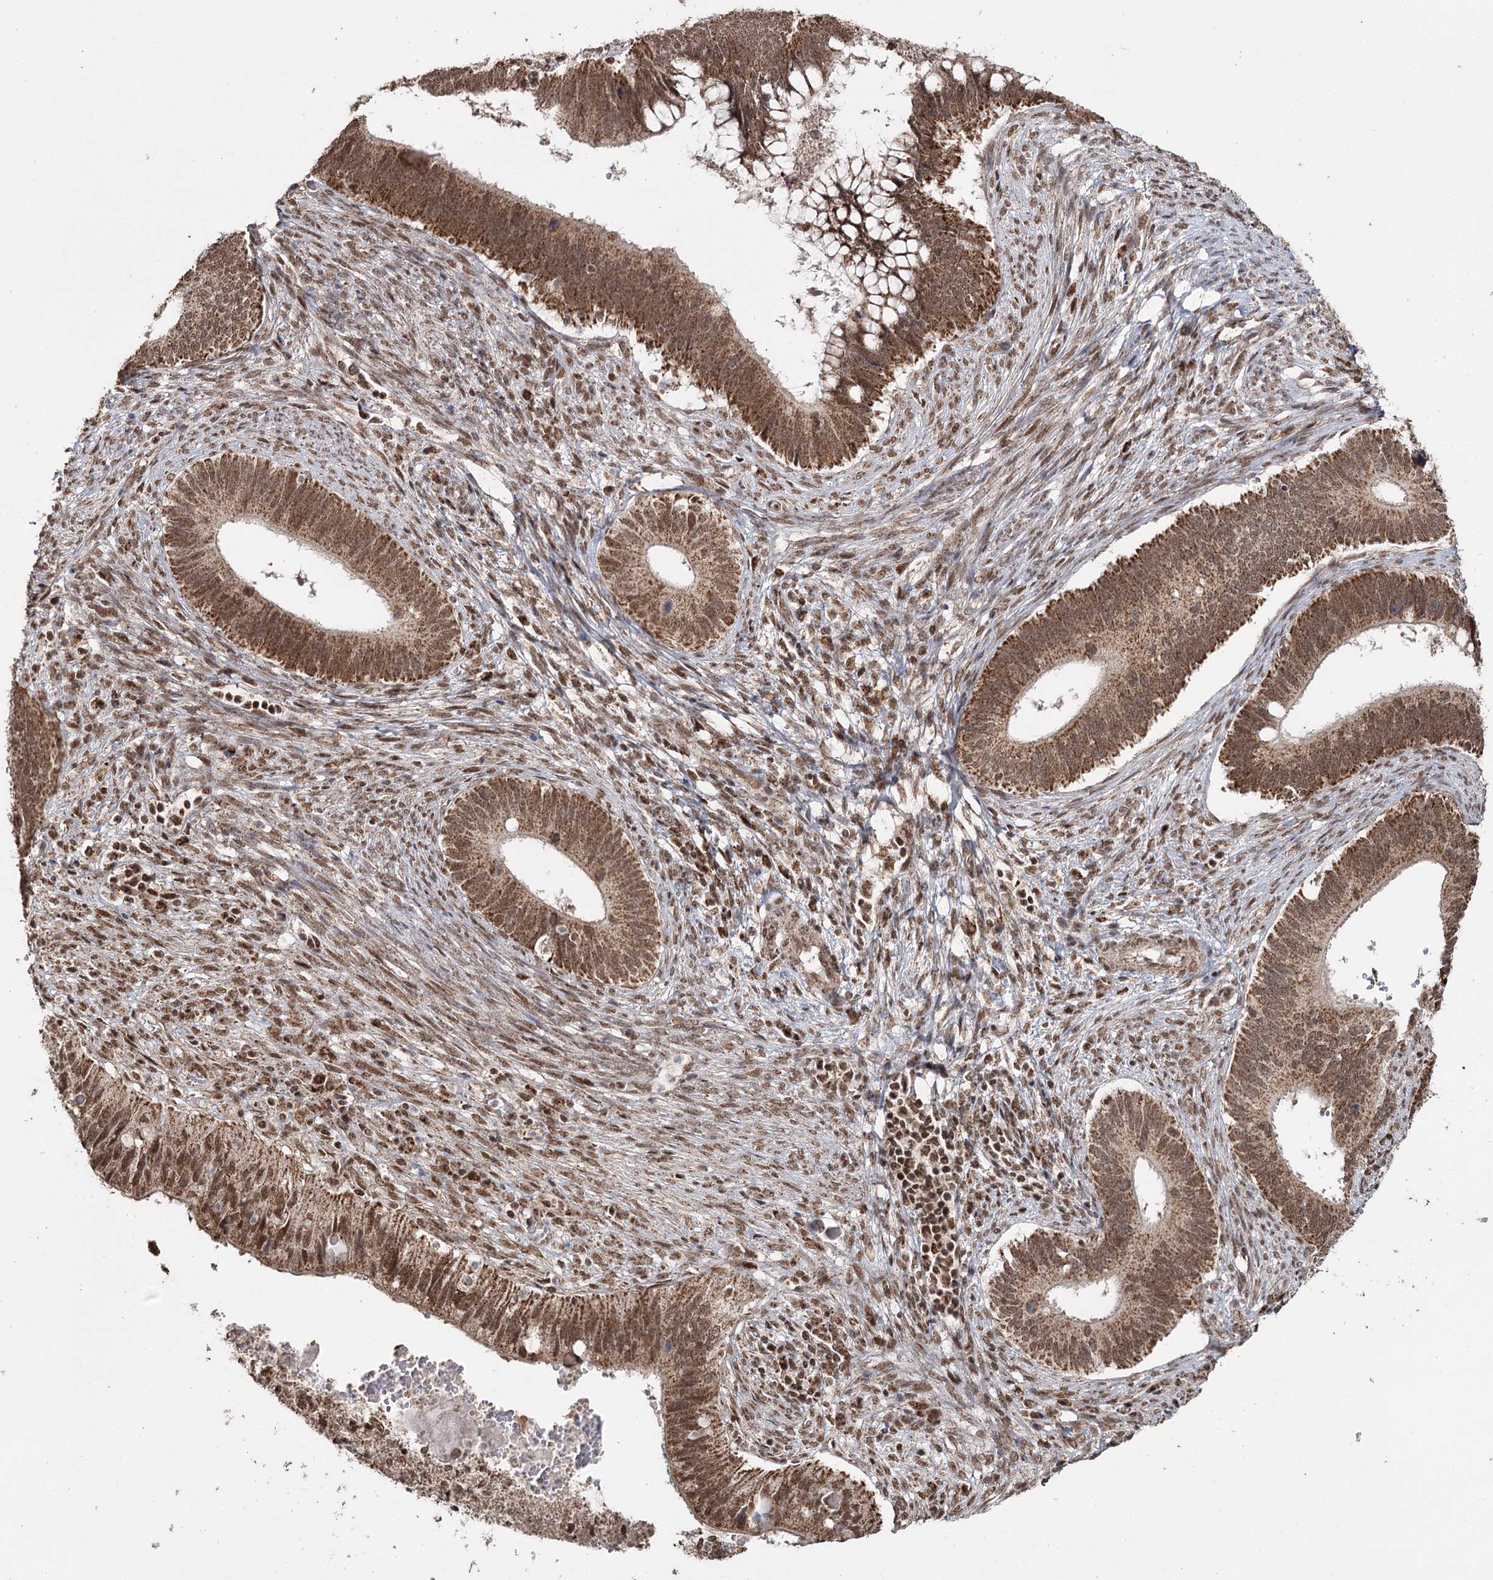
{"staining": {"intensity": "moderate", "quantity": ">75%", "location": "cytoplasmic/membranous,nuclear"}, "tissue": "cervical cancer", "cell_type": "Tumor cells", "image_type": "cancer", "snomed": [{"axis": "morphology", "description": "Adenocarcinoma, NOS"}, {"axis": "topography", "description": "Cervix"}], "caption": "This micrograph reveals immunohistochemistry staining of cervical adenocarcinoma, with medium moderate cytoplasmic/membranous and nuclear expression in about >75% of tumor cells.", "gene": "PDHX", "patient": {"sex": "female", "age": 42}}